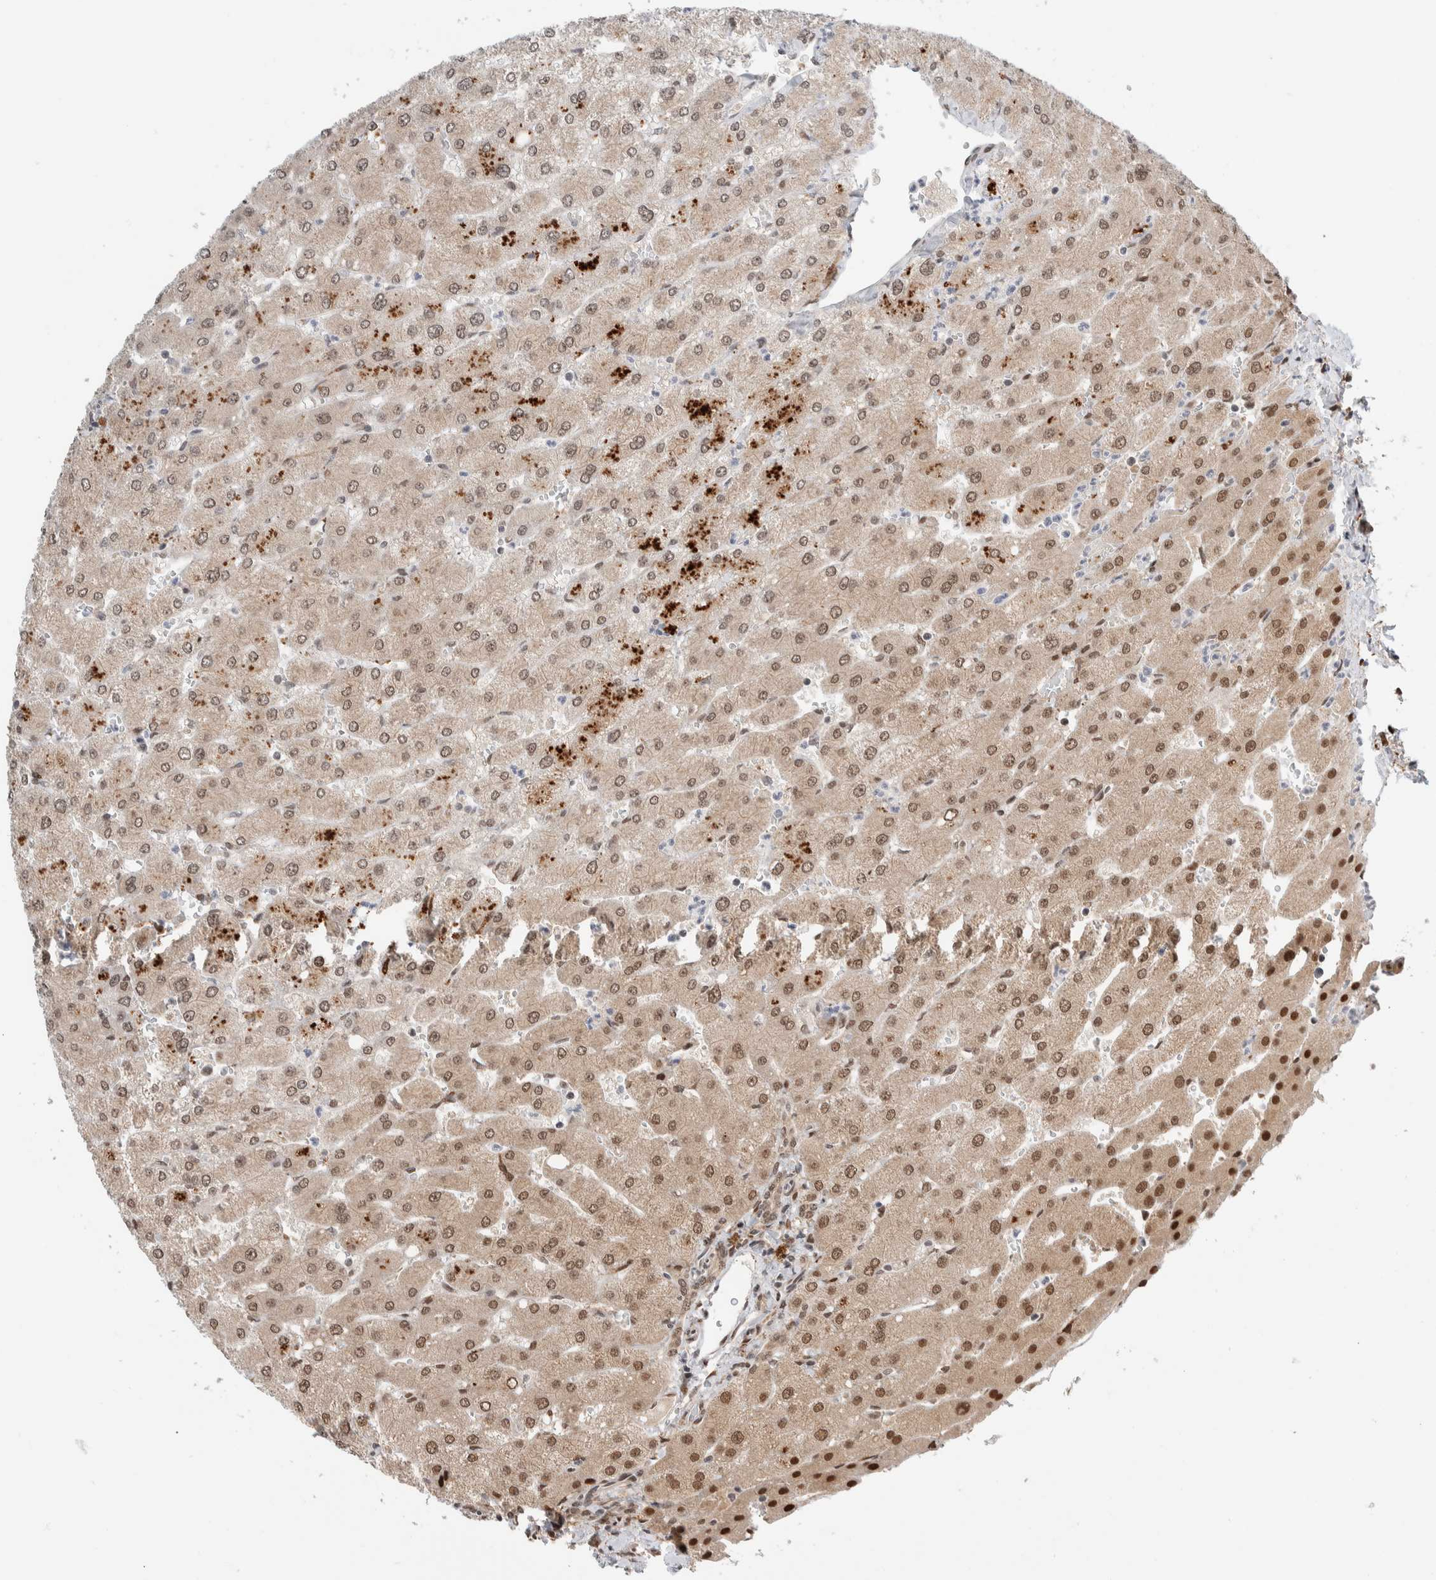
{"staining": {"intensity": "weak", "quantity": "25%-75%", "location": "cytoplasmic/membranous"}, "tissue": "liver", "cell_type": "Cholangiocytes", "image_type": "normal", "snomed": [{"axis": "morphology", "description": "Normal tissue, NOS"}, {"axis": "topography", "description": "Liver"}], "caption": "Liver stained for a protein reveals weak cytoplasmic/membranous positivity in cholangiocytes. The staining is performed using DAB (3,3'-diaminobenzidine) brown chromogen to label protein expression. The nuclei are counter-stained blue using hematoxylin.", "gene": "TNRC18", "patient": {"sex": "male", "age": 55}}